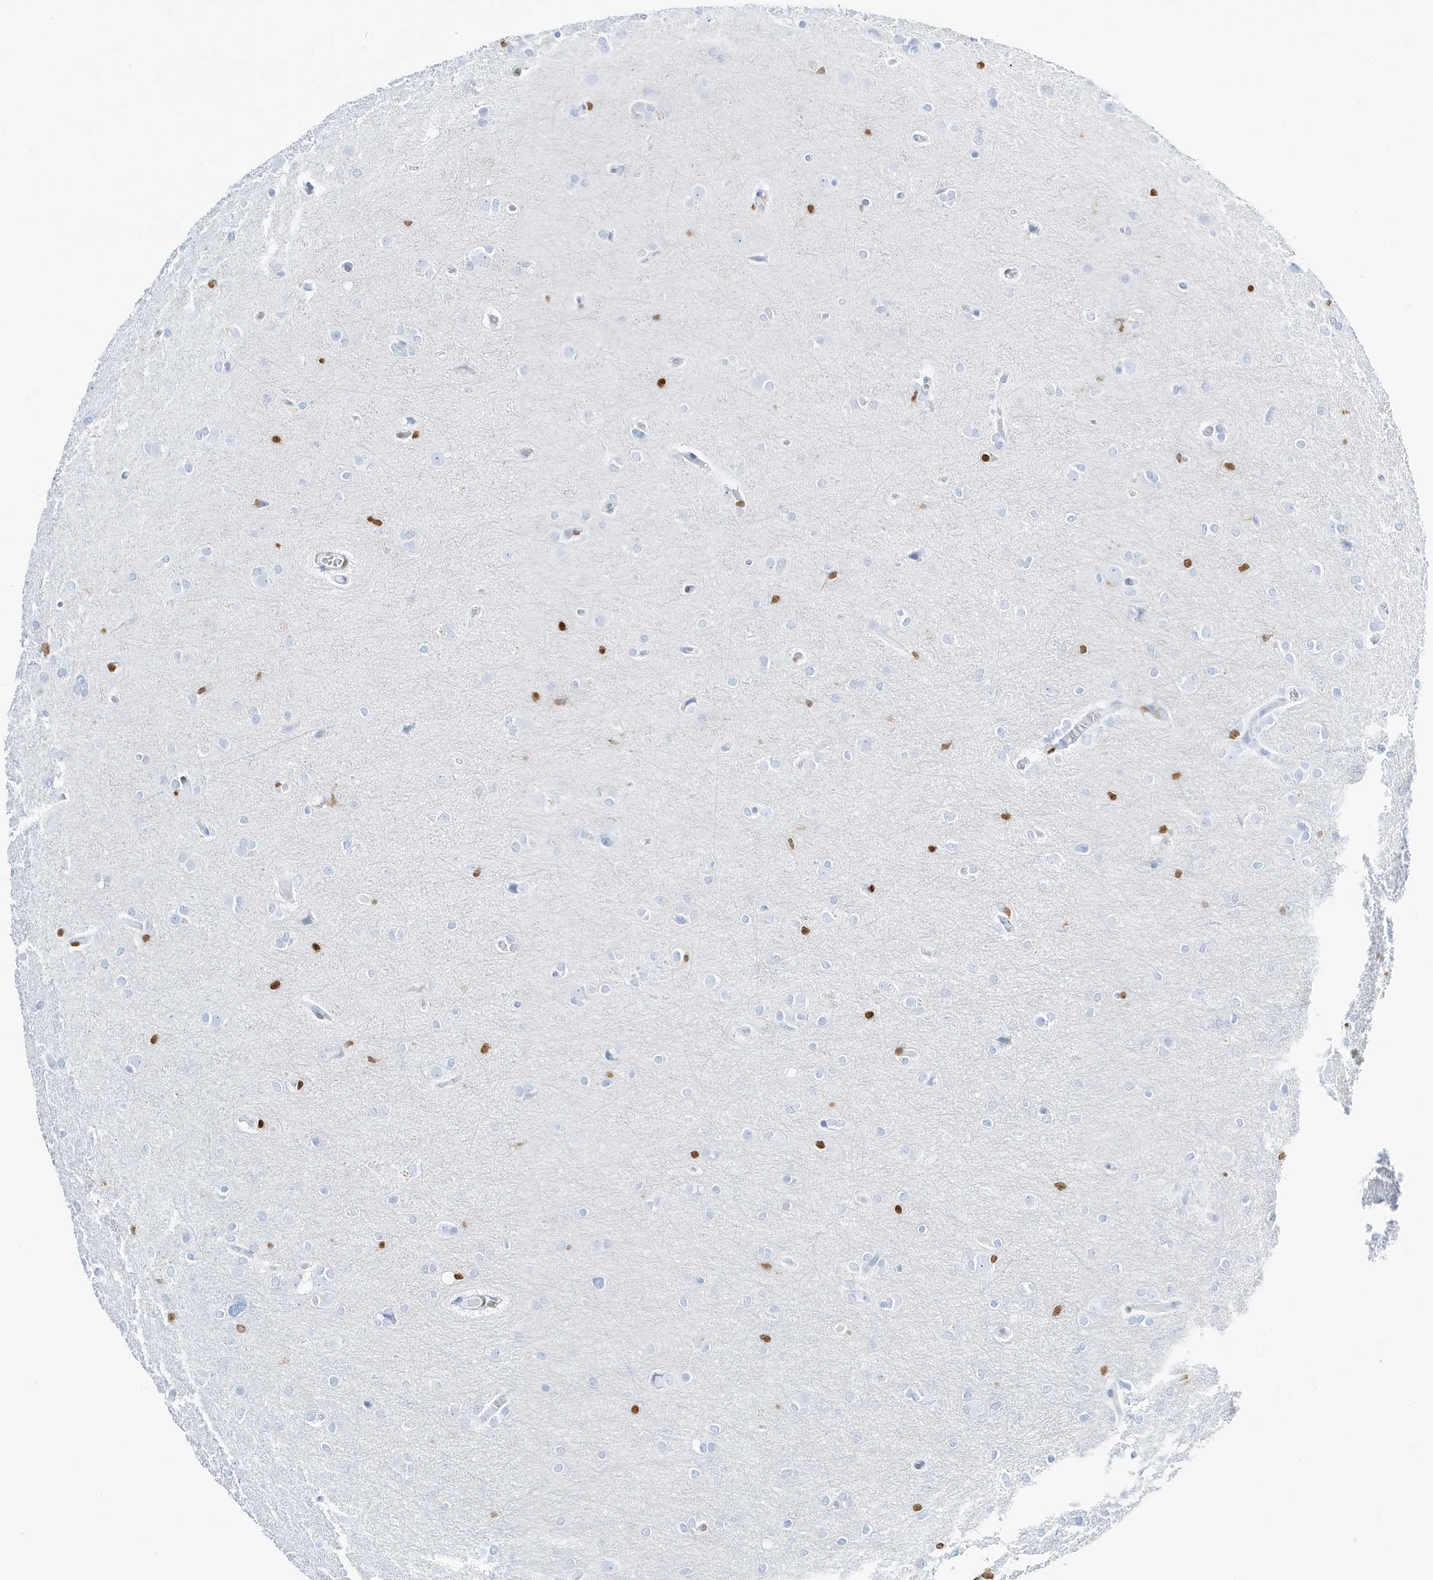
{"staining": {"intensity": "negative", "quantity": "none", "location": "none"}, "tissue": "glioma", "cell_type": "Tumor cells", "image_type": "cancer", "snomed": [{"axis": "morphology", "description": "Glioma, malignant, High grade"}, {"axis": "topography", "description": "Cerebral cortex"}], "caption": "DAB (3,3'-diaminobenzidine) immunohistochemical staining of glioma displays no significant positivity in tumor cells.", "gene": "MNDA", "patient": {"sex": "female", "age": 36}}